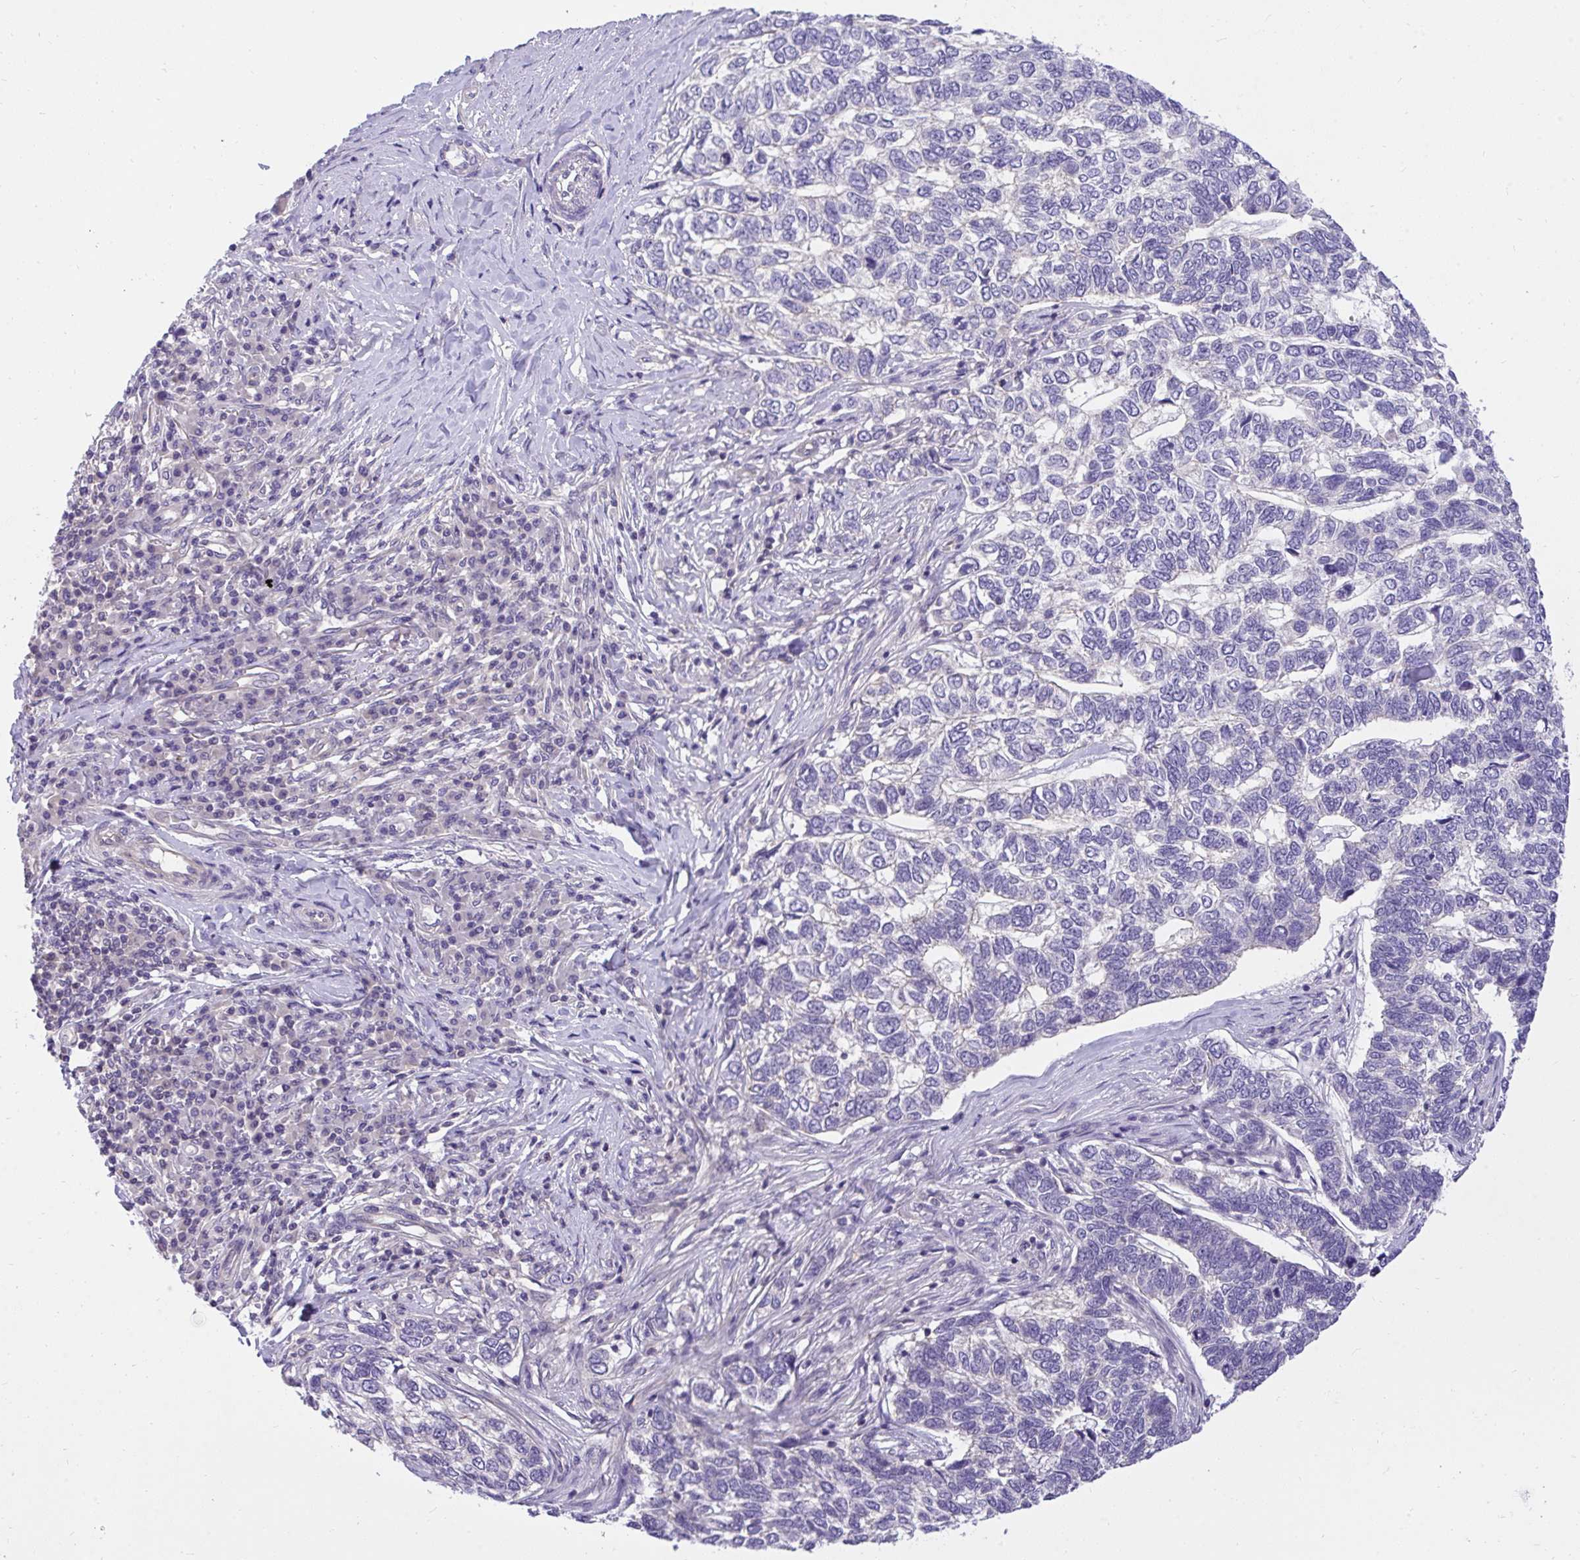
{"staining": {"intensity": "negative", "quantity": "none", "location": "none"}, "tissue": "skin cancer", "cell_type": "Tumor cells", "image_type": "cancer", "snomed": [{"axis": "morphology", "description": "Basal cell carcinoma"}, {"axis": "topography", "description": "Skin"}], "caption": "This is a photomicrograph of immunohistochemistry (IHC) staining of skin cancer, which shows no staining in tumor cells.", "gene": "TLN2", "patient": {"sex": "female", "age": 65}}